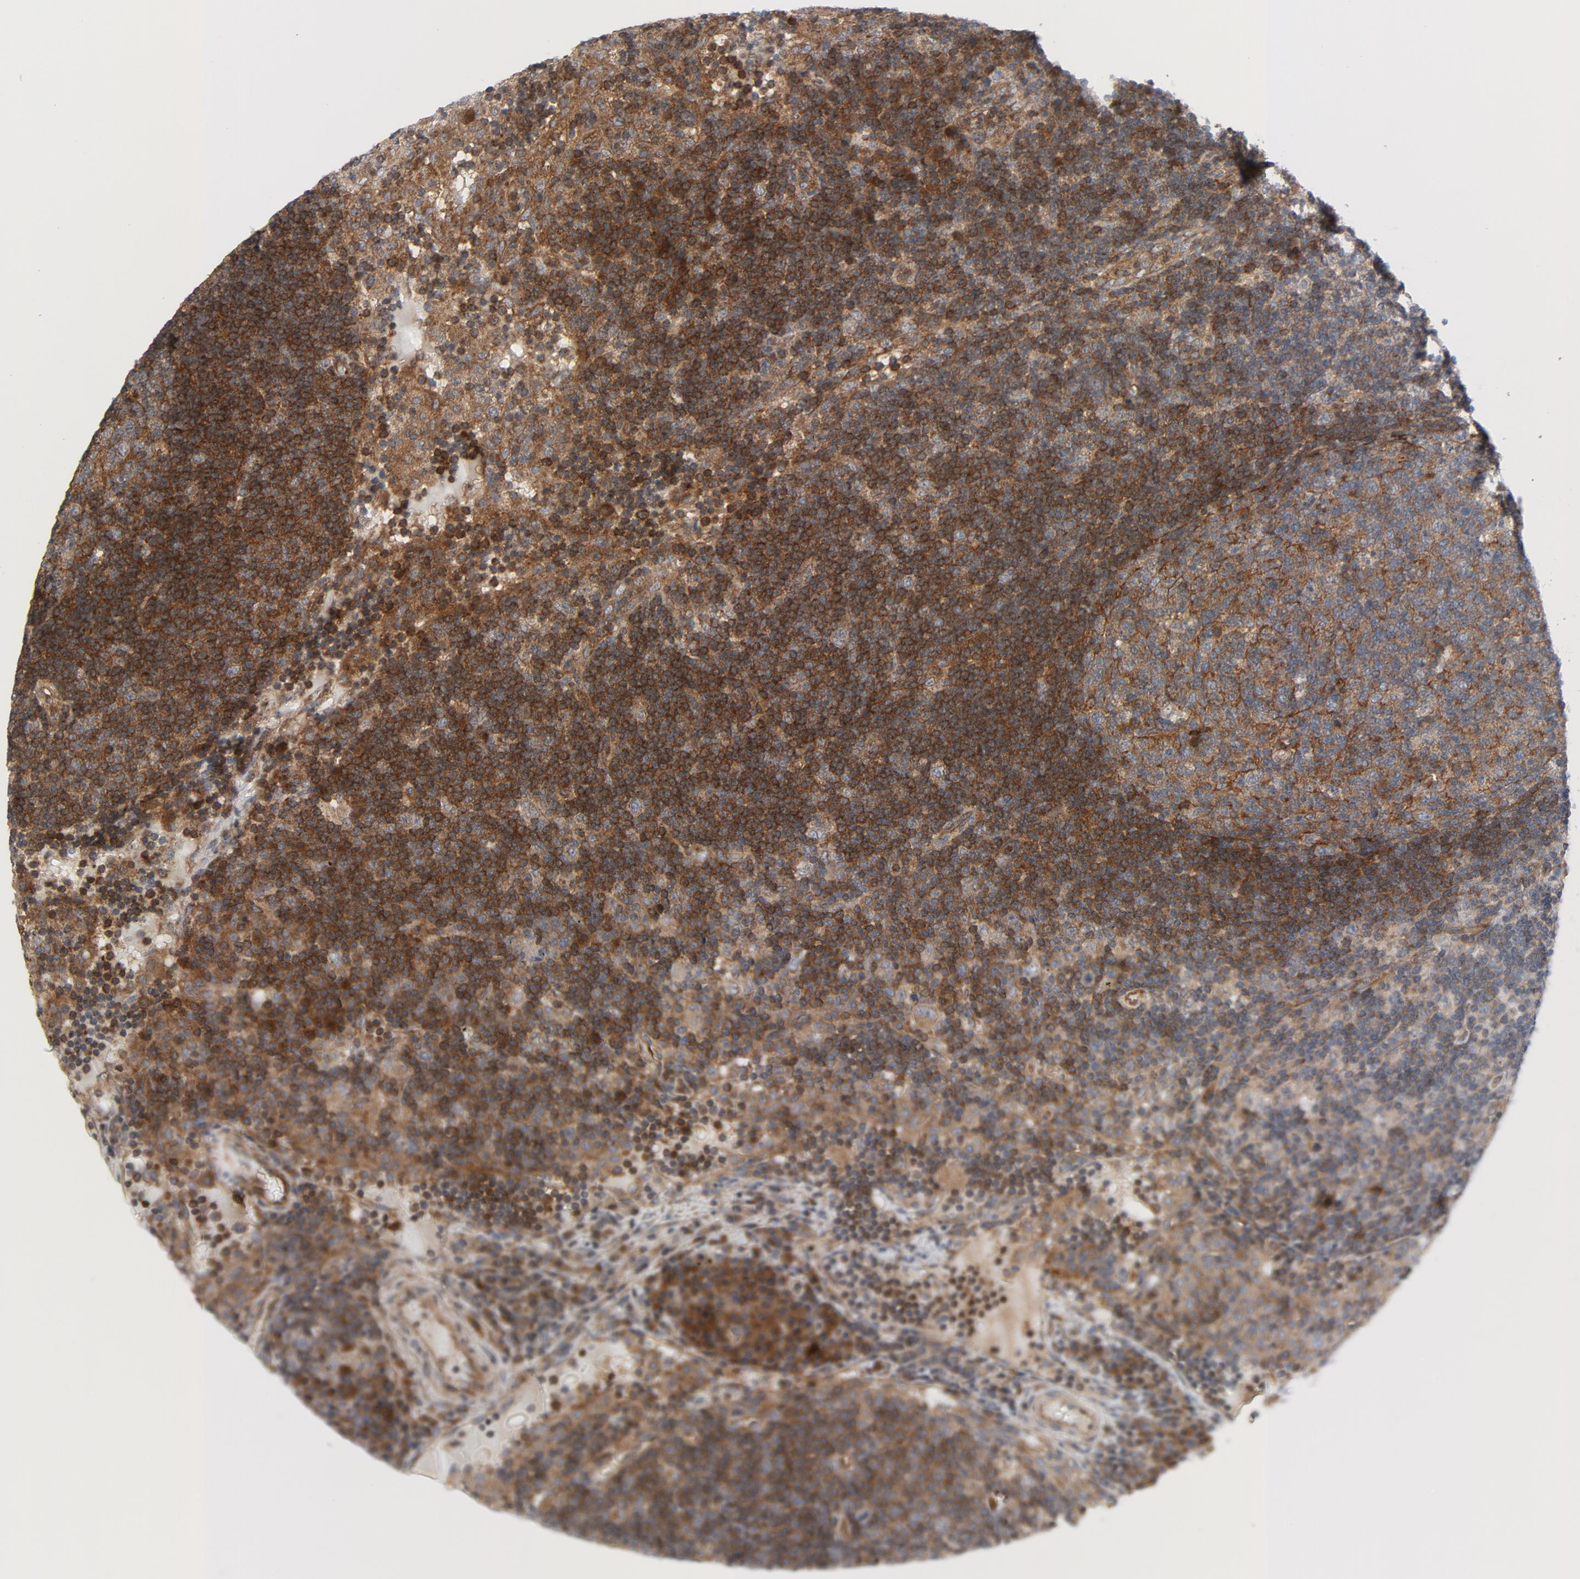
{"staining": {"intensity": "moderate", "quantity": ">75%", "location": "cytoplasmic/membranous"}, "tissue": "lymph node", "cell_type": "Germinal center cells", "image_type": "normal", "snomed": [{"axis": "morphology", "description": "Normal tissue, NOS"}, {"axis": "morphology", "description": "Squamous cell carcinoma, metastatic, NOS"}, {"axis": "topography", "description": "Lymph node"}], "caption": "Moderate cytoplasmic/membranous staining is present in about >75% of germinal center cells in benign lymph node.", "gene": "TSG101", "patient": {"sex": "female", "age": 53}}